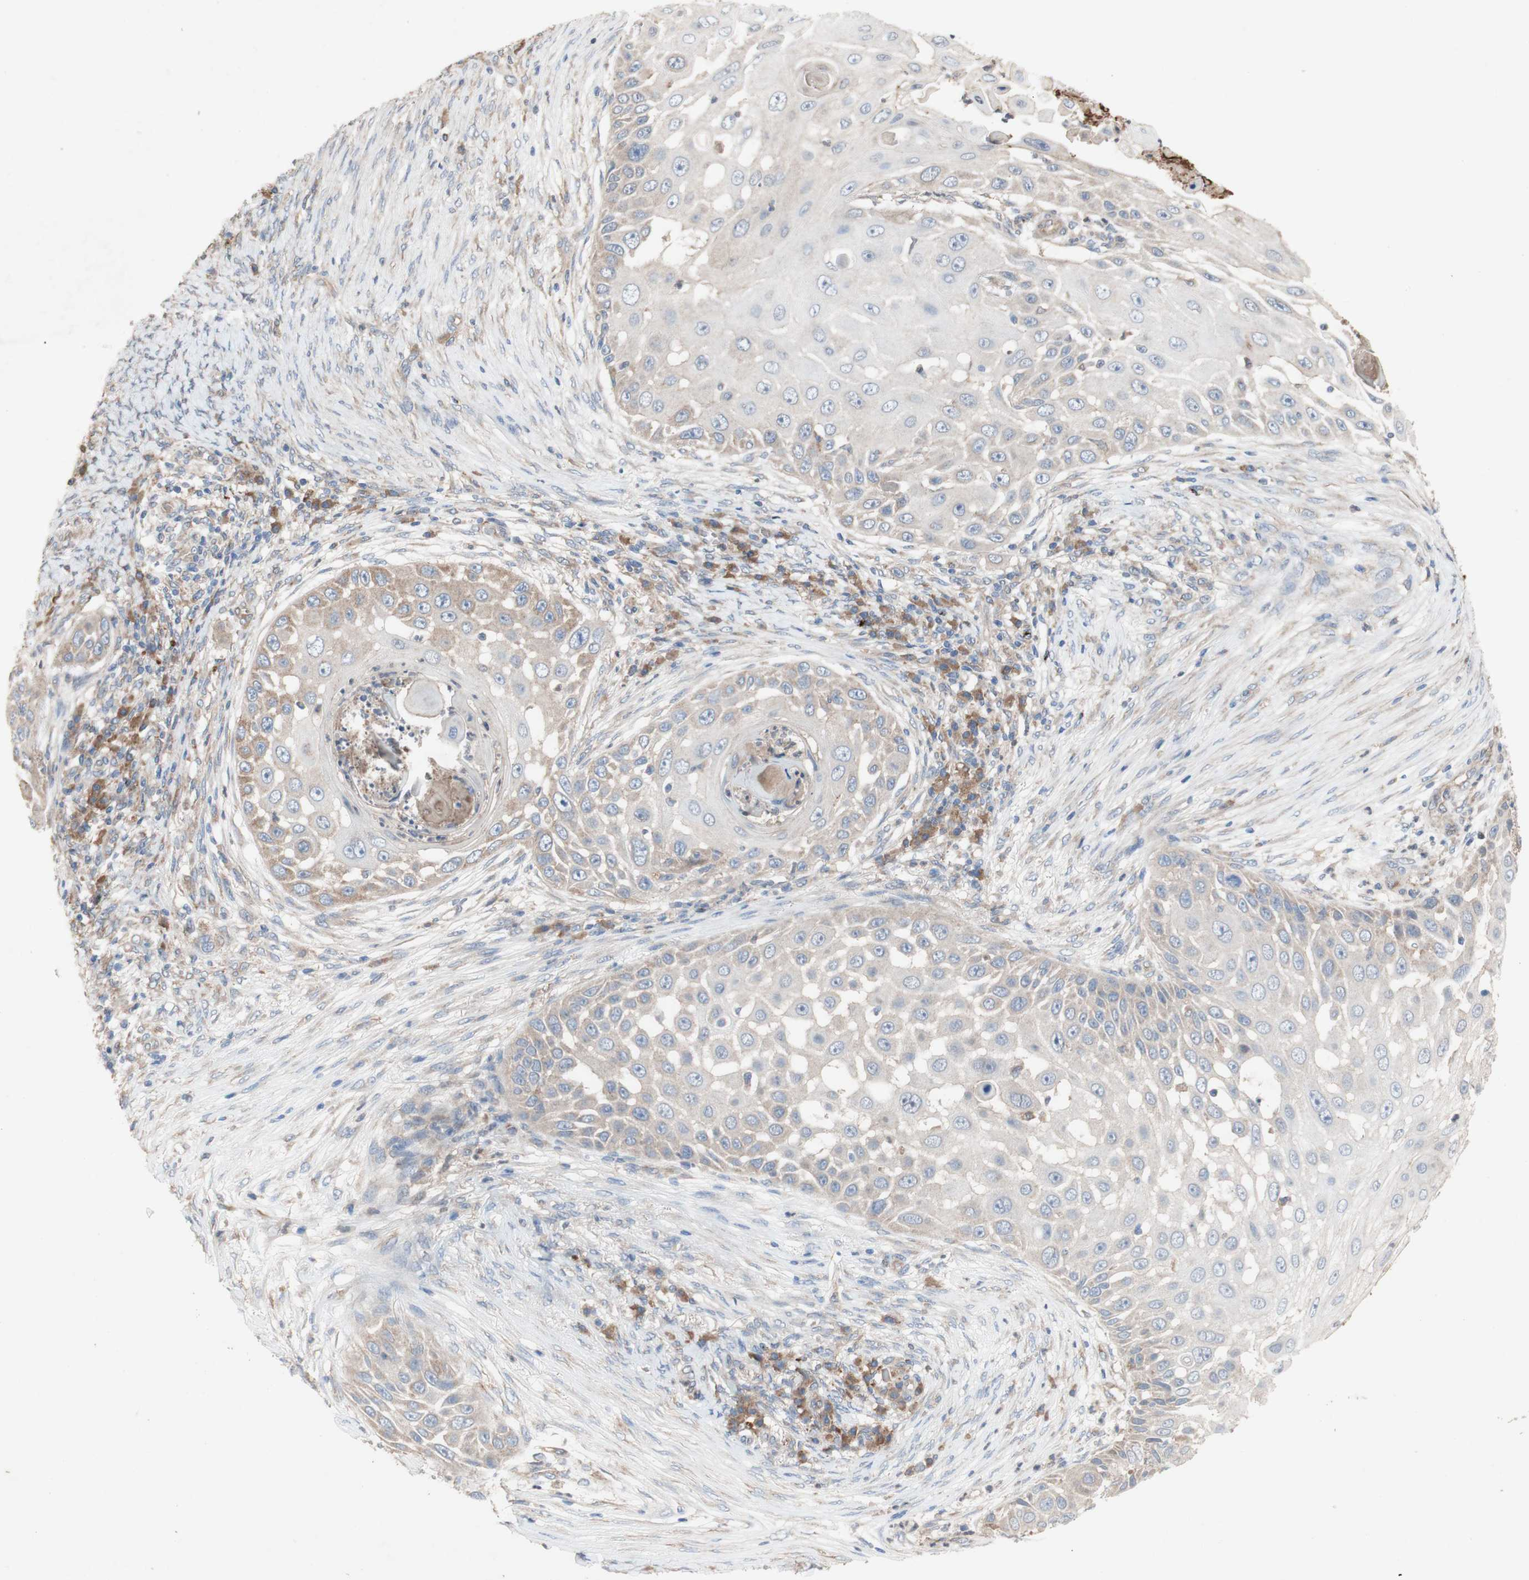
{"staining": {"intensity": "weak", "quantity": ">75%", "location": "cytoplasmic/membranous"}, "tissue": "skin cancer", "cell_type": "Tumor cells", "image_type": "cancer", "snomed": [{"axis": "morphology", "description": "Squamous cell carcinoma, NOS"}, {"axis": "topography", "description": "Skin"}], "caption": "There is low levels of weak cytoplasmic/membranous positivity in tumor cells of skin cancer, as demonstrated by immunohistochemical staining (brown color).", "gene": "PDGFB", "patient": {"sex": "female", "age": 44}}